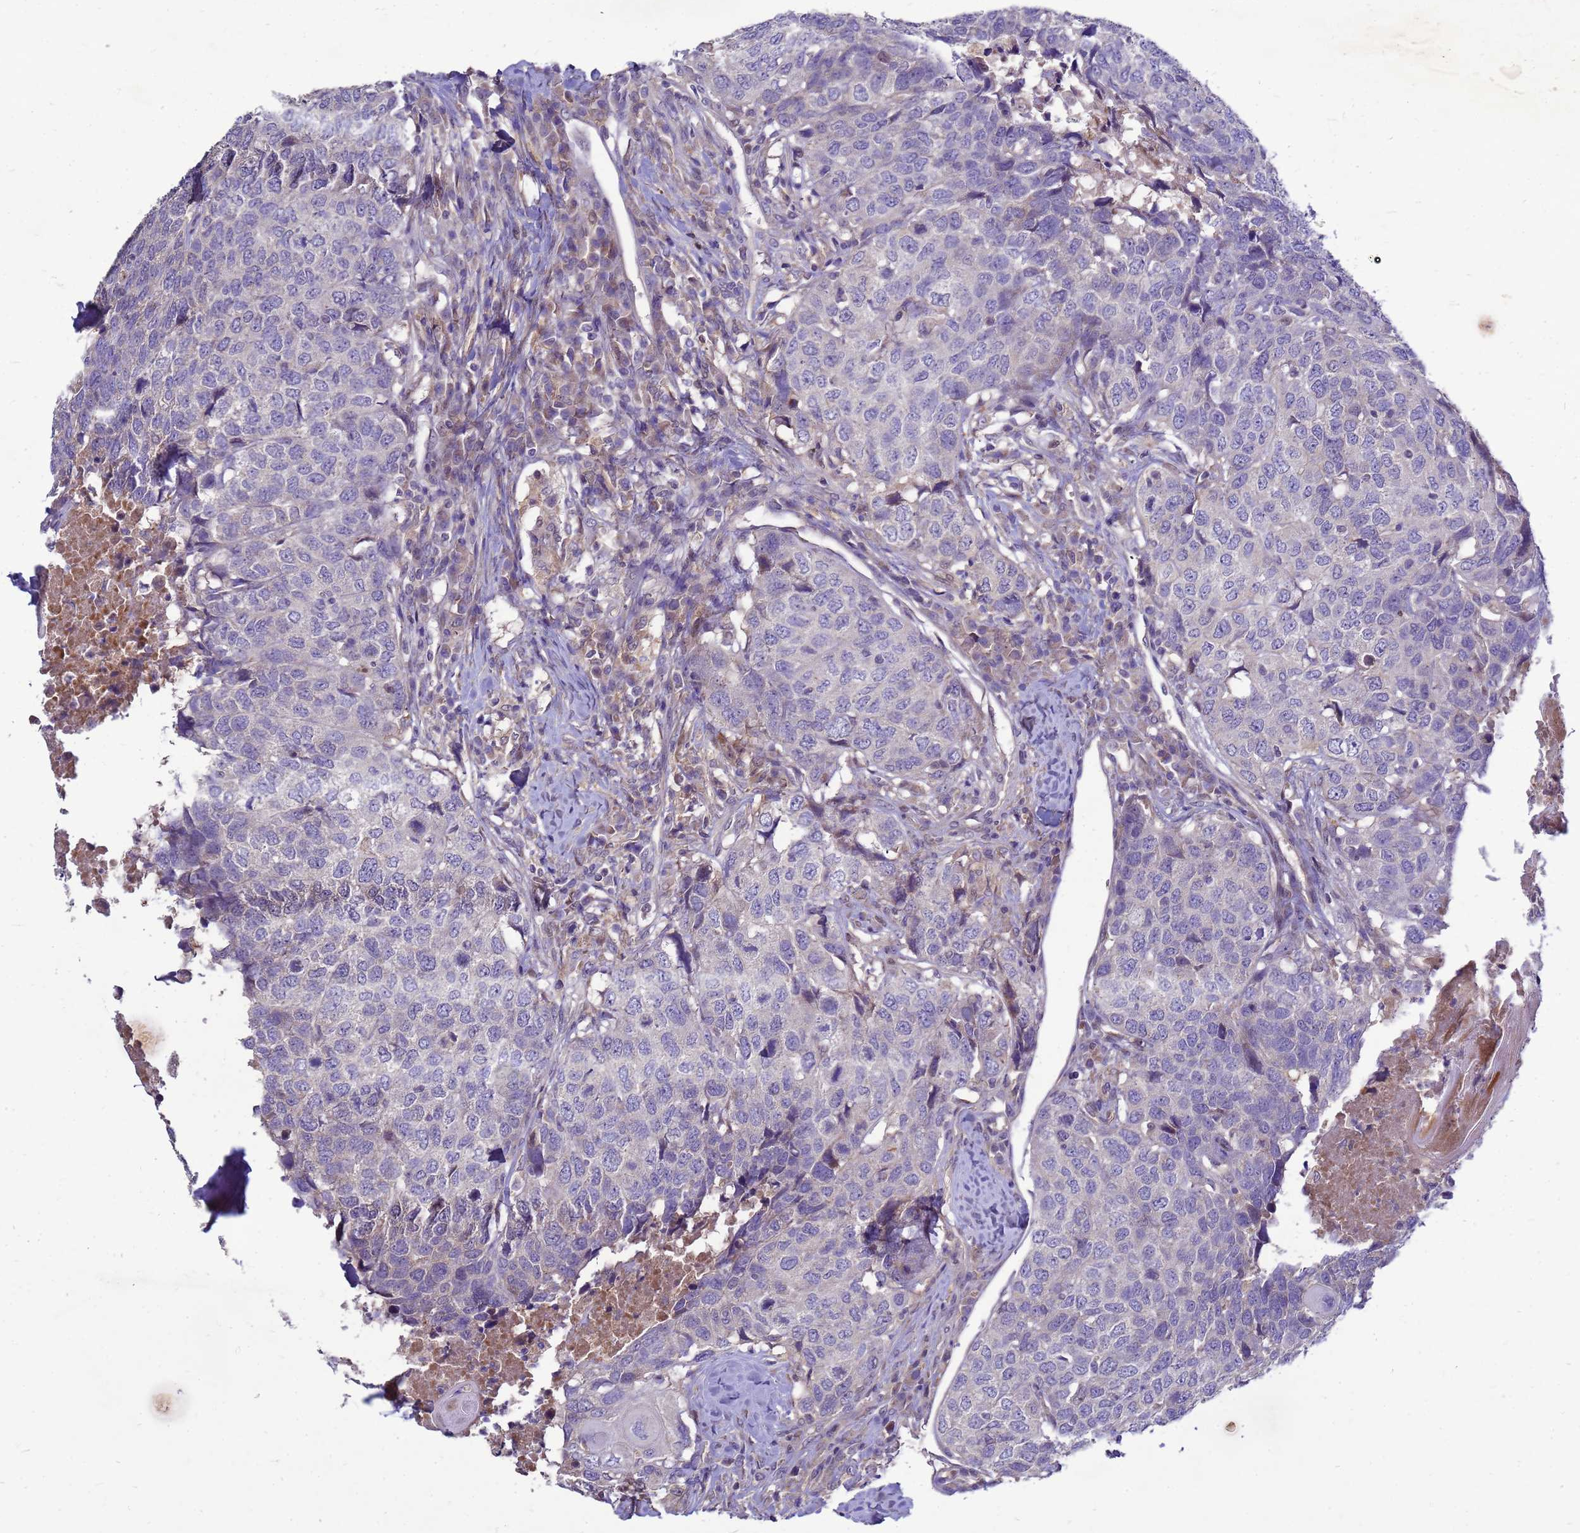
{"staining": {"intensity": "negative", "quantity": "none", "location": "none"}, "tissue": "head and neck cancer", "cell_type": "Tumor cells", "image_type": "cancer", "snomed": [{"axis": "morphology", "description": "Squamous cell carcinoma, NOS"}, {"axis": "topography", "description": "Head-Neck"}], "caption": "There is no significant expression in tumor cells of squamous cell carcinoma (head and neck).", "gene": "EIF4EBP3", "patient": {"sex": "male", "age": 66}}